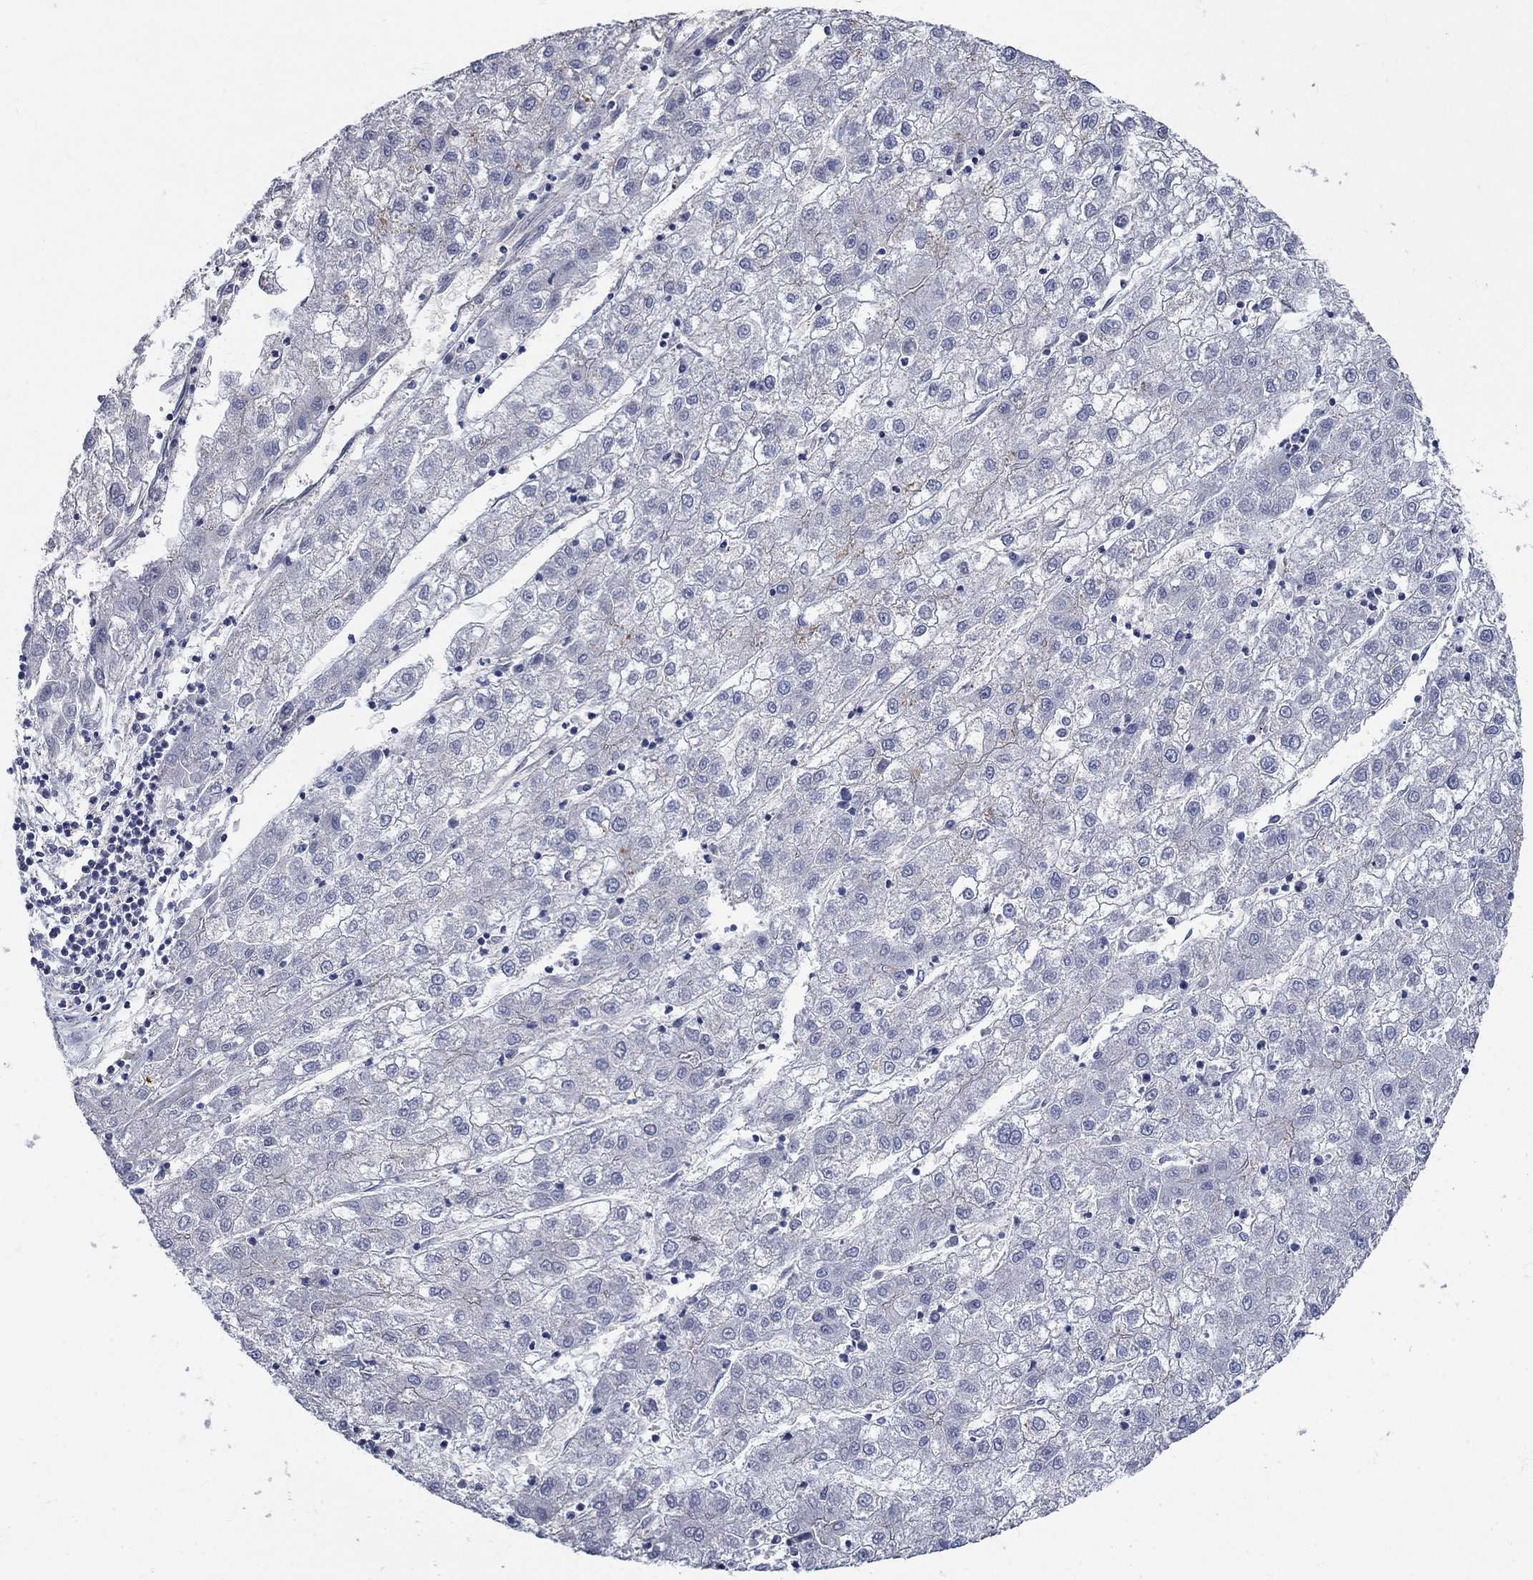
{"staining": {"intensity": "negative", "quantity": "none", "location": "none"}, "tissue": "liver cancer", "cell_type": "Tumor cells", "image_type": "cancer", "snomed": [{"axis": "morphology", "description": "Carcinoma, Hepatocellular, NOS"}, {"axis": "topography", "description": "Liver"}], "caption": "Image shows no protein staining in tumor cells of liver hepatocellular carcinoma tissue.", "gene": "FLNC", "patient": {"sex": "male", "age": 72}}